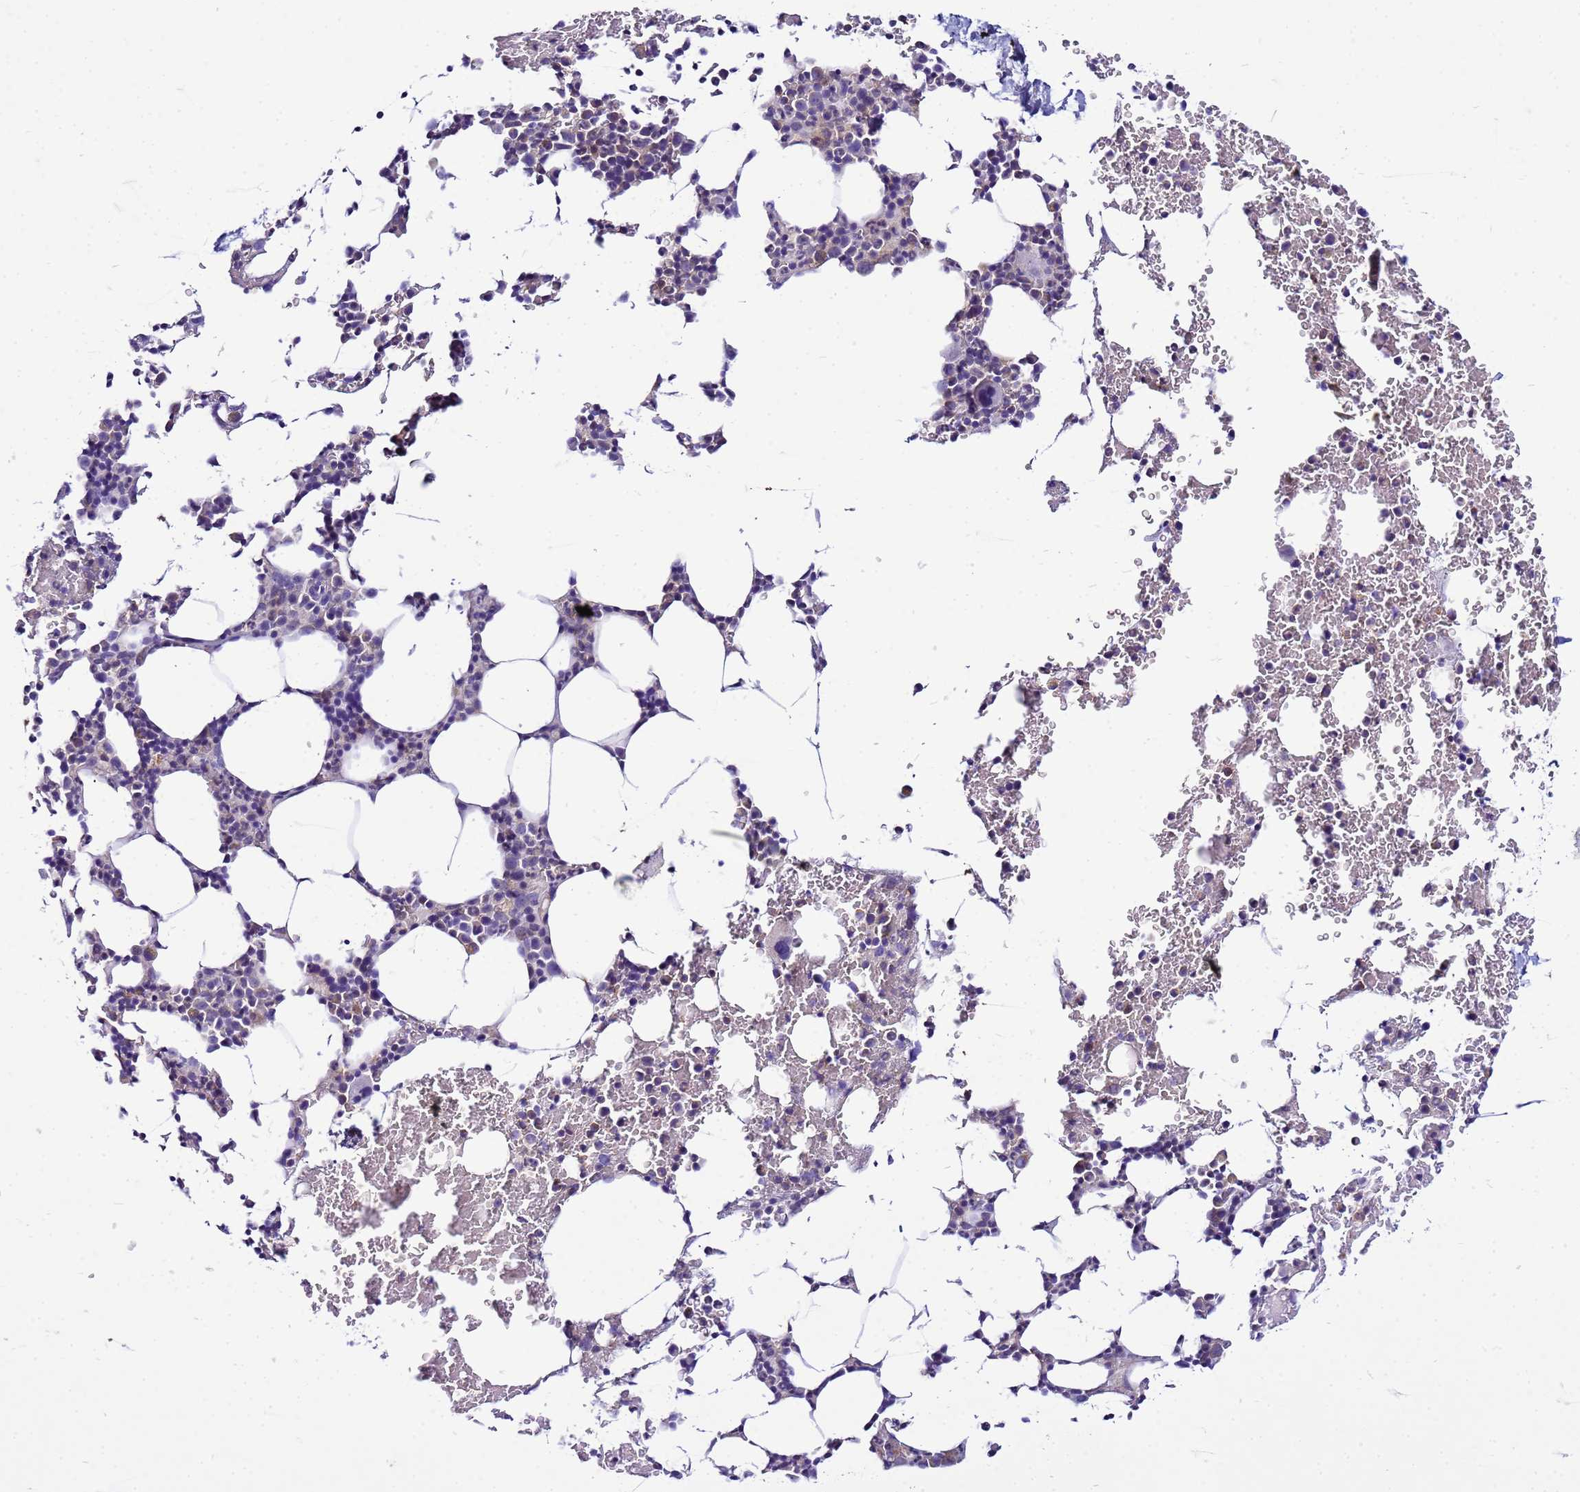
{"staining": {"intensity": "negative", "quantity": "none", "location": "none"}, "tissue": "bone marrow", "cell_type": "Hematopoietic cells", "image_type": "normal", "snomed": [{"axis": "morphology", "description": "Normal tissue, NOS"}, {"axis": "morphology", "description": "Inflammation, NOS"}, {"axis": "topography", "description": "Bone marrow"}], "caption": "Immunohistochemistry image of benign human bone marrow stained for a protein (brown), which displays no expression in hematopoietic cells.", "gene": "PKD1", "patient": {"sex": "male", "age": 41}}